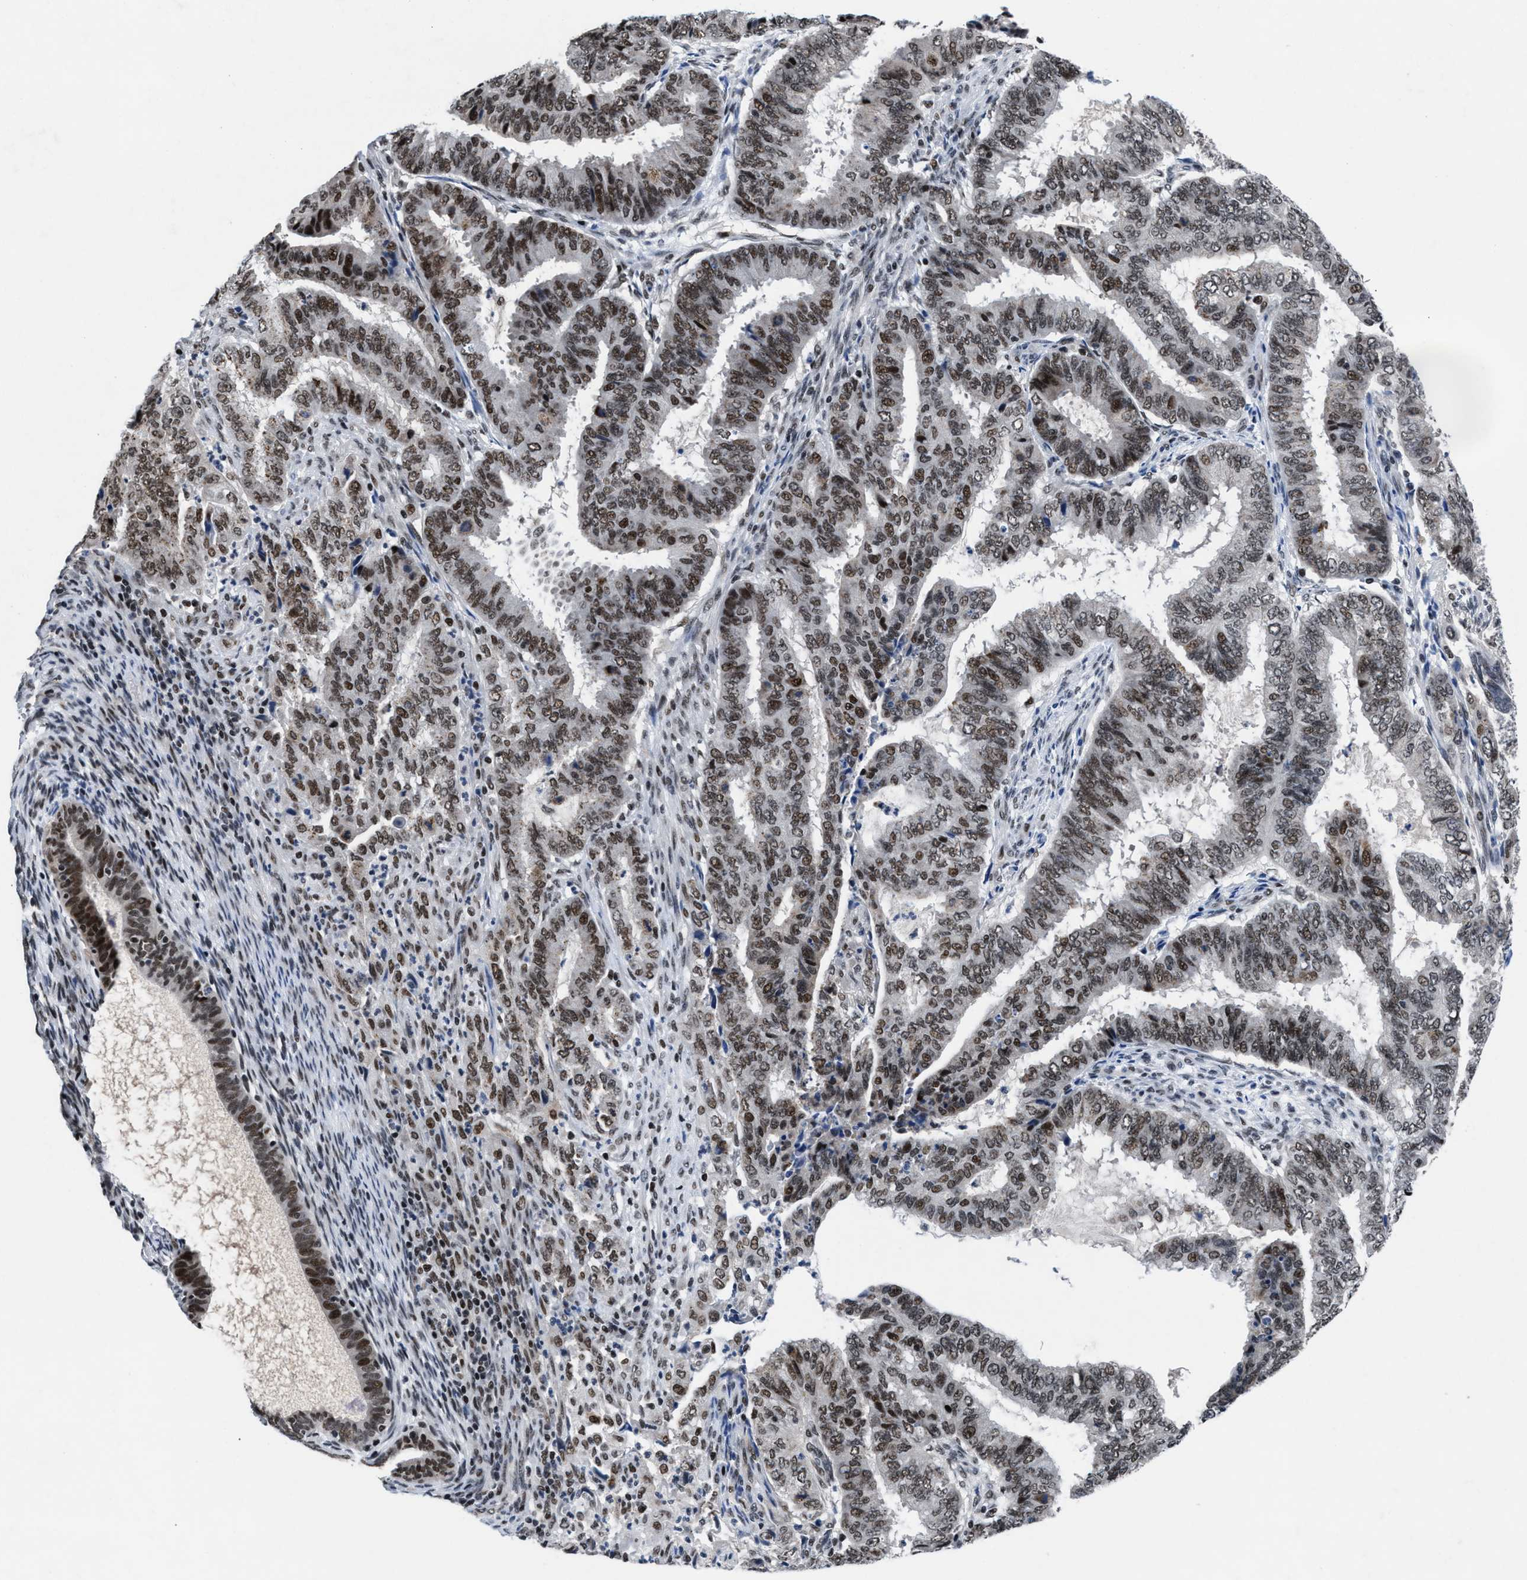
{"staining": {"intensity": "moderate", "quantity": ">75%", "location": "nuclear"}, "tissue": "endometrial cancer", "cell_type": "Tumor cells", "image_type": "cancer", "snomed": [{"axis": "morphology", "description": "Adenocarcinoma, NOS"}, {"axis": "topography", "description": "Endometrium"}], "caption": "Endometrial cancer (adenocarcinoma) stained for a protein exhibits moderate nuclear positivity in tumor cells.", "gene": "WDR81", "patient": {"sex": "female", "age": 51}}